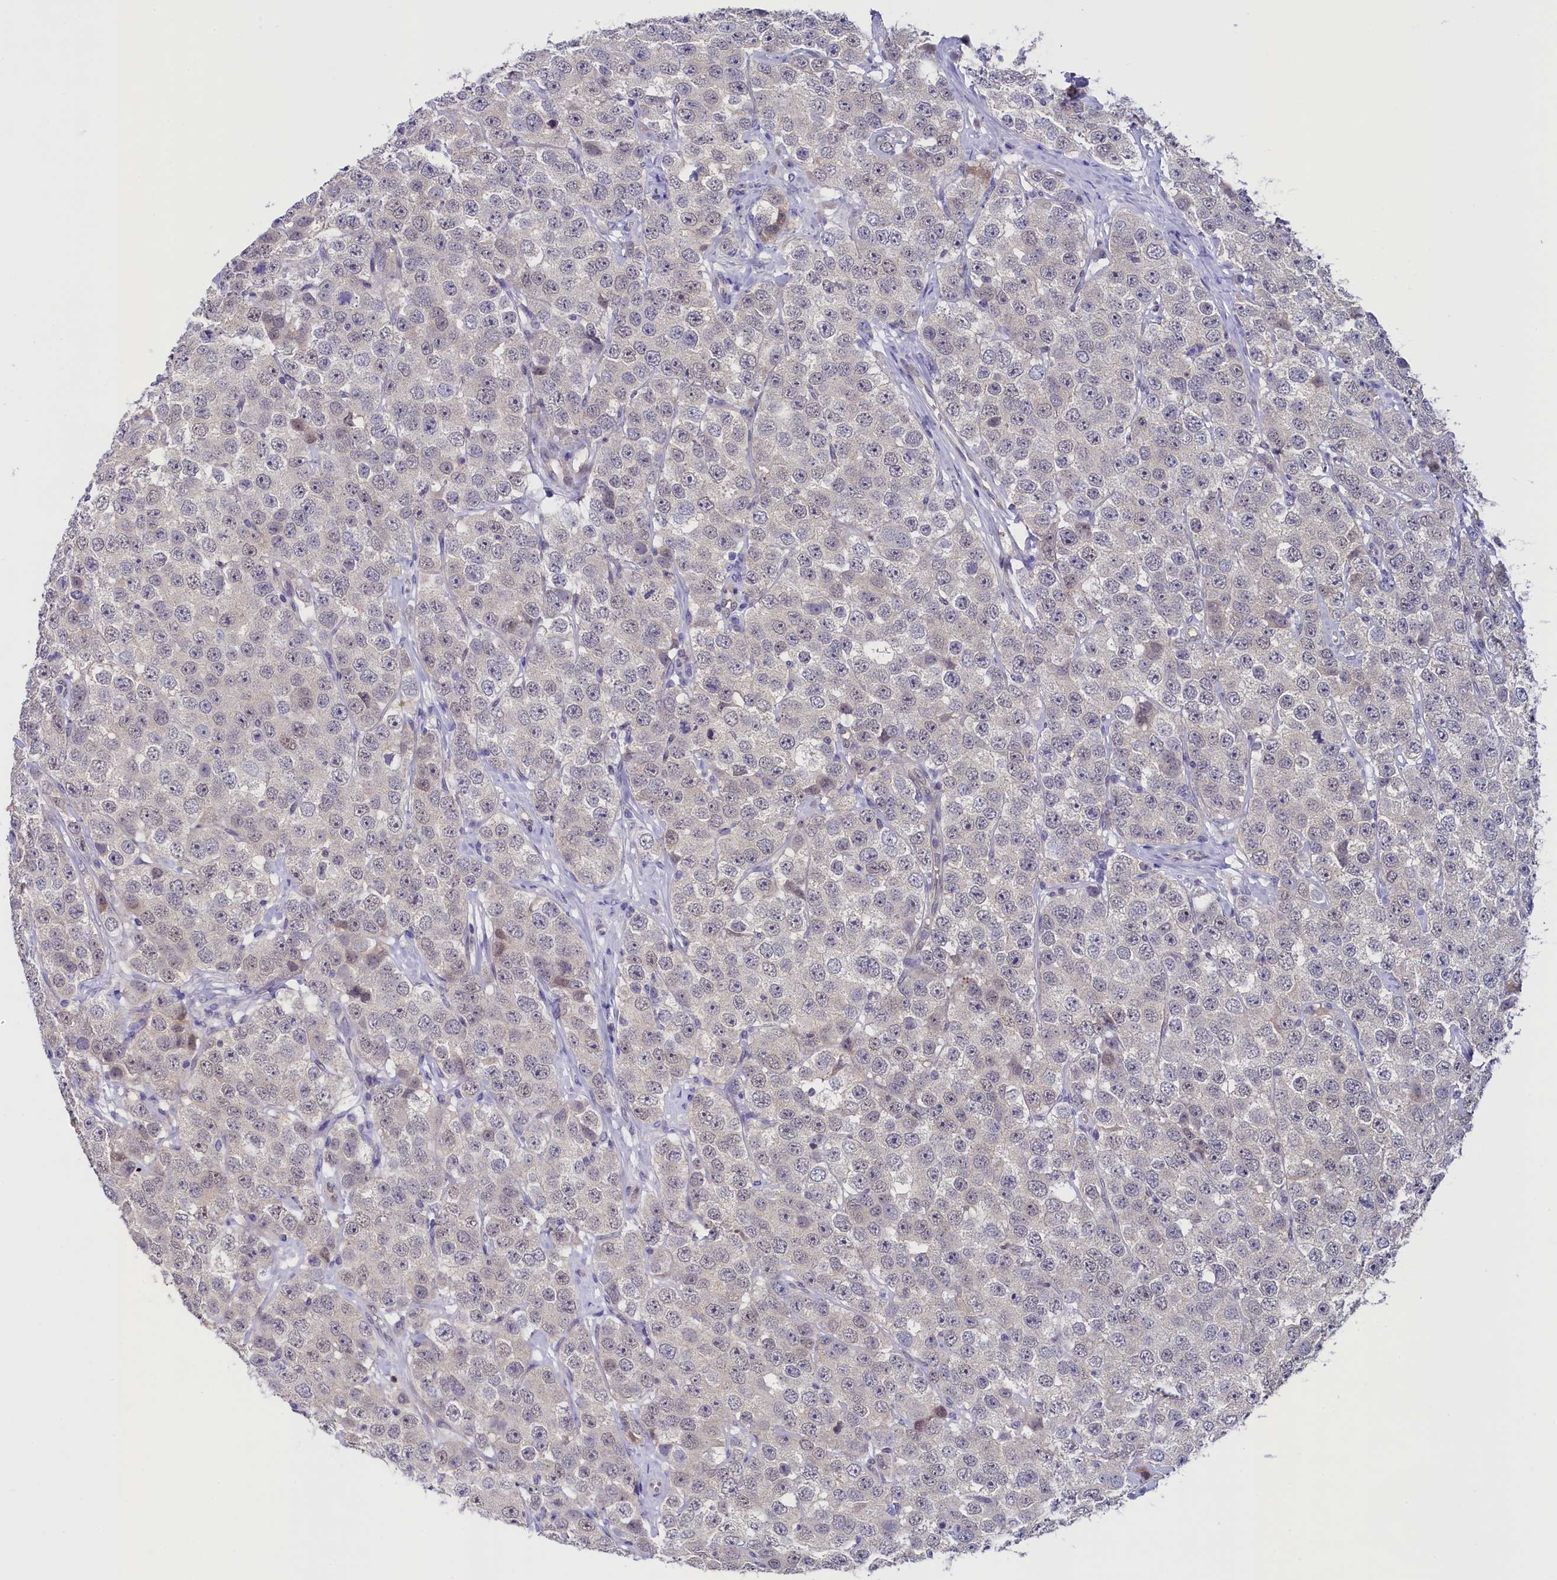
{"staining": {"intensity": "weak", "quantity": "25%-75%", "location": "nuclear"}, "tissue": "testis cancer", "cell_type": "Tumor cells", "image_type": "cancer", "snomed": [{"axis": "morphology", "description": "Seminoma, NOS"}, {"axis": "topography", "description": "Testis"}], "caption": "This image demonstrates testis seminoma stained with IHC to label a protein in brown. The nuclear of tumor cells show weak positivity for the protein. Nuclei are counter-stained blue.", "gene": "FLYWCH2", "patient": {"sex": "male", "age": 28}}